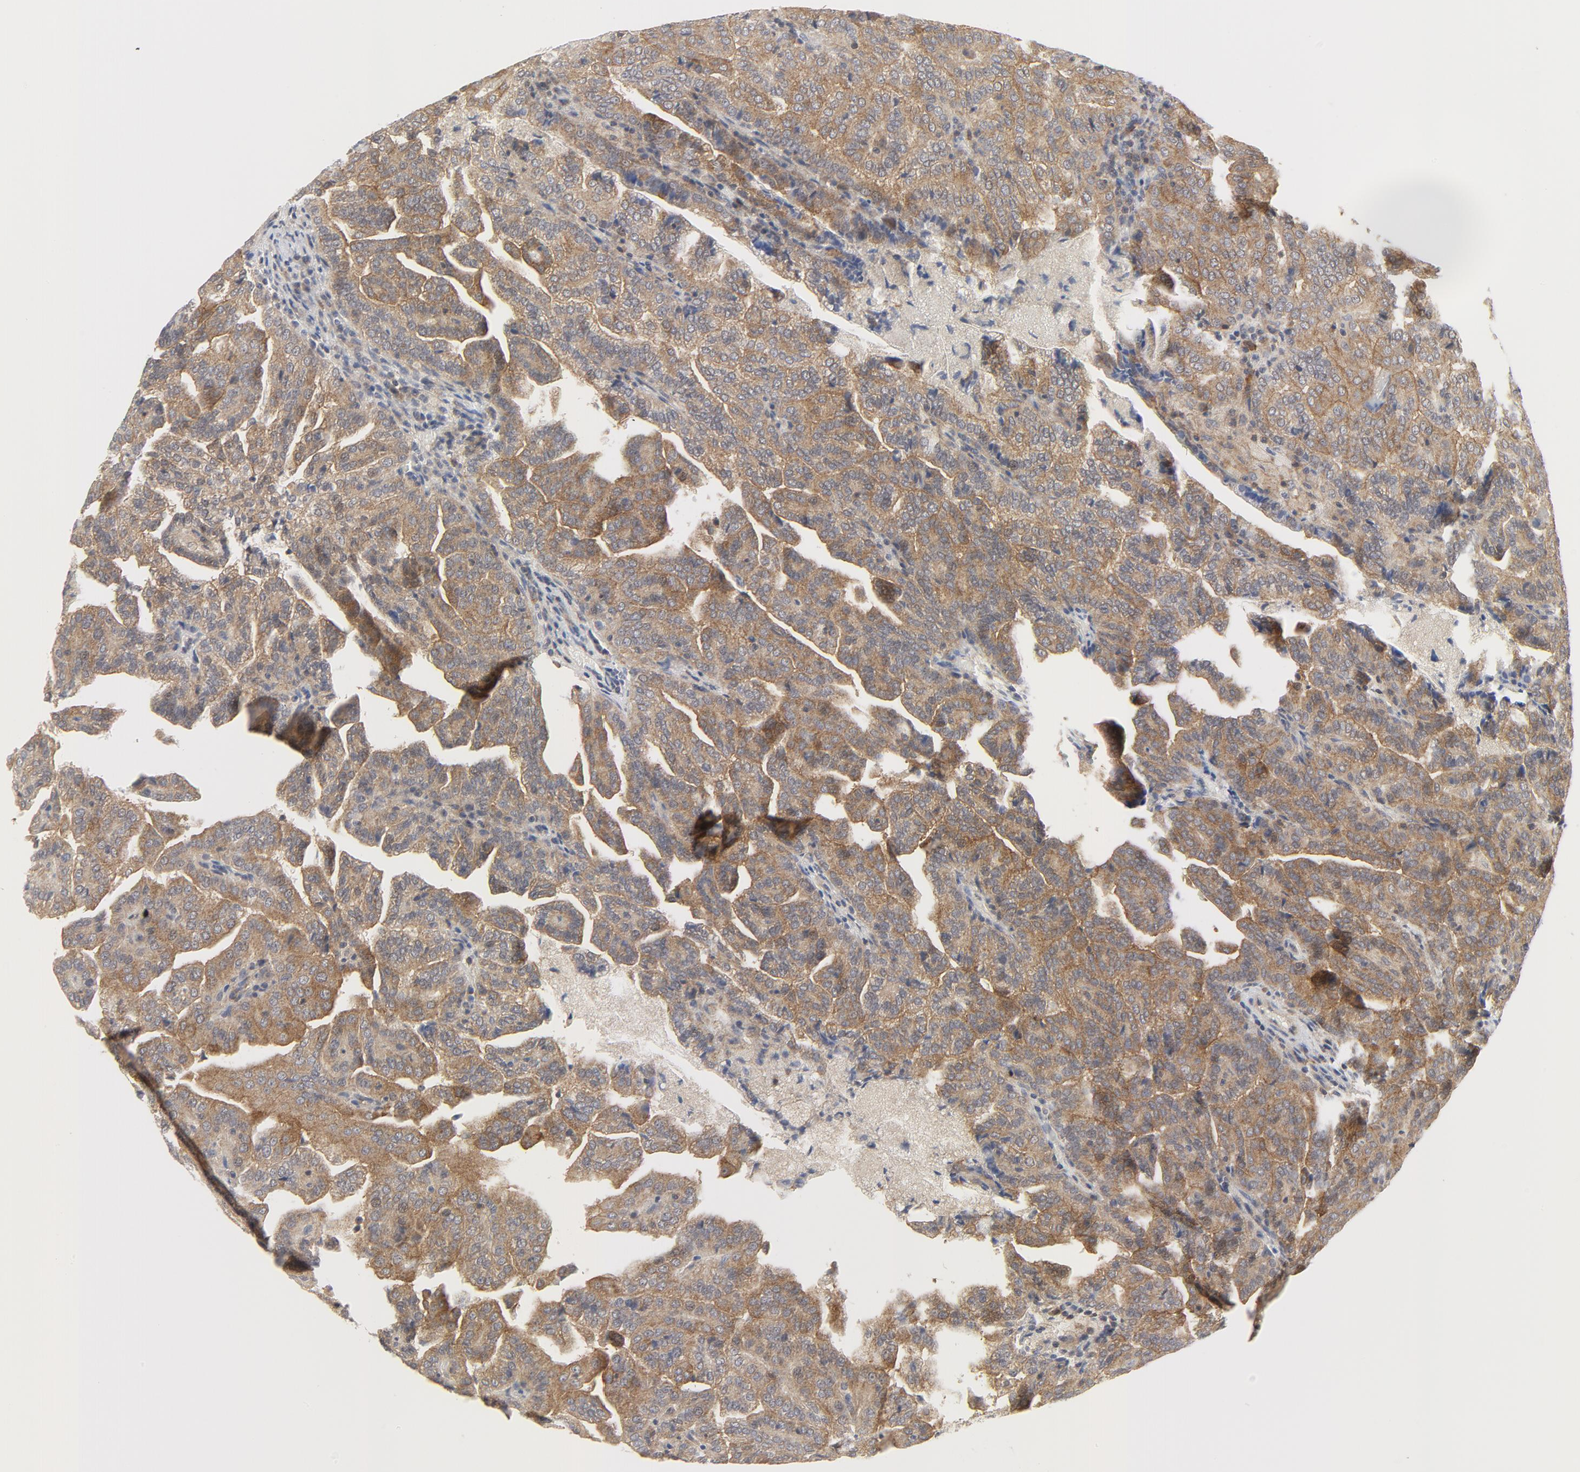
{"staining": {"intensity": "weak", "quantity": ">75%", "location": "cytoplasmic/membranous"}, "tissue": "renal cancer", "cell_type": "Tumor cells", "image_type": "cancer", "snomed": [{"axis": "morphology", "description": "Adenocarcinoma, NOS"}, {"axis": "topography", "description": "Kidney"}], "caption": "The photomicrograph demonstrates a brown stain indicating the presence of a protein in the cytoplasmic/membranous of tumor cells in renal cancer (adenocarcinoma).", "gene": "MAP2K7", "patient": {"sex": "male", "age": 61}}